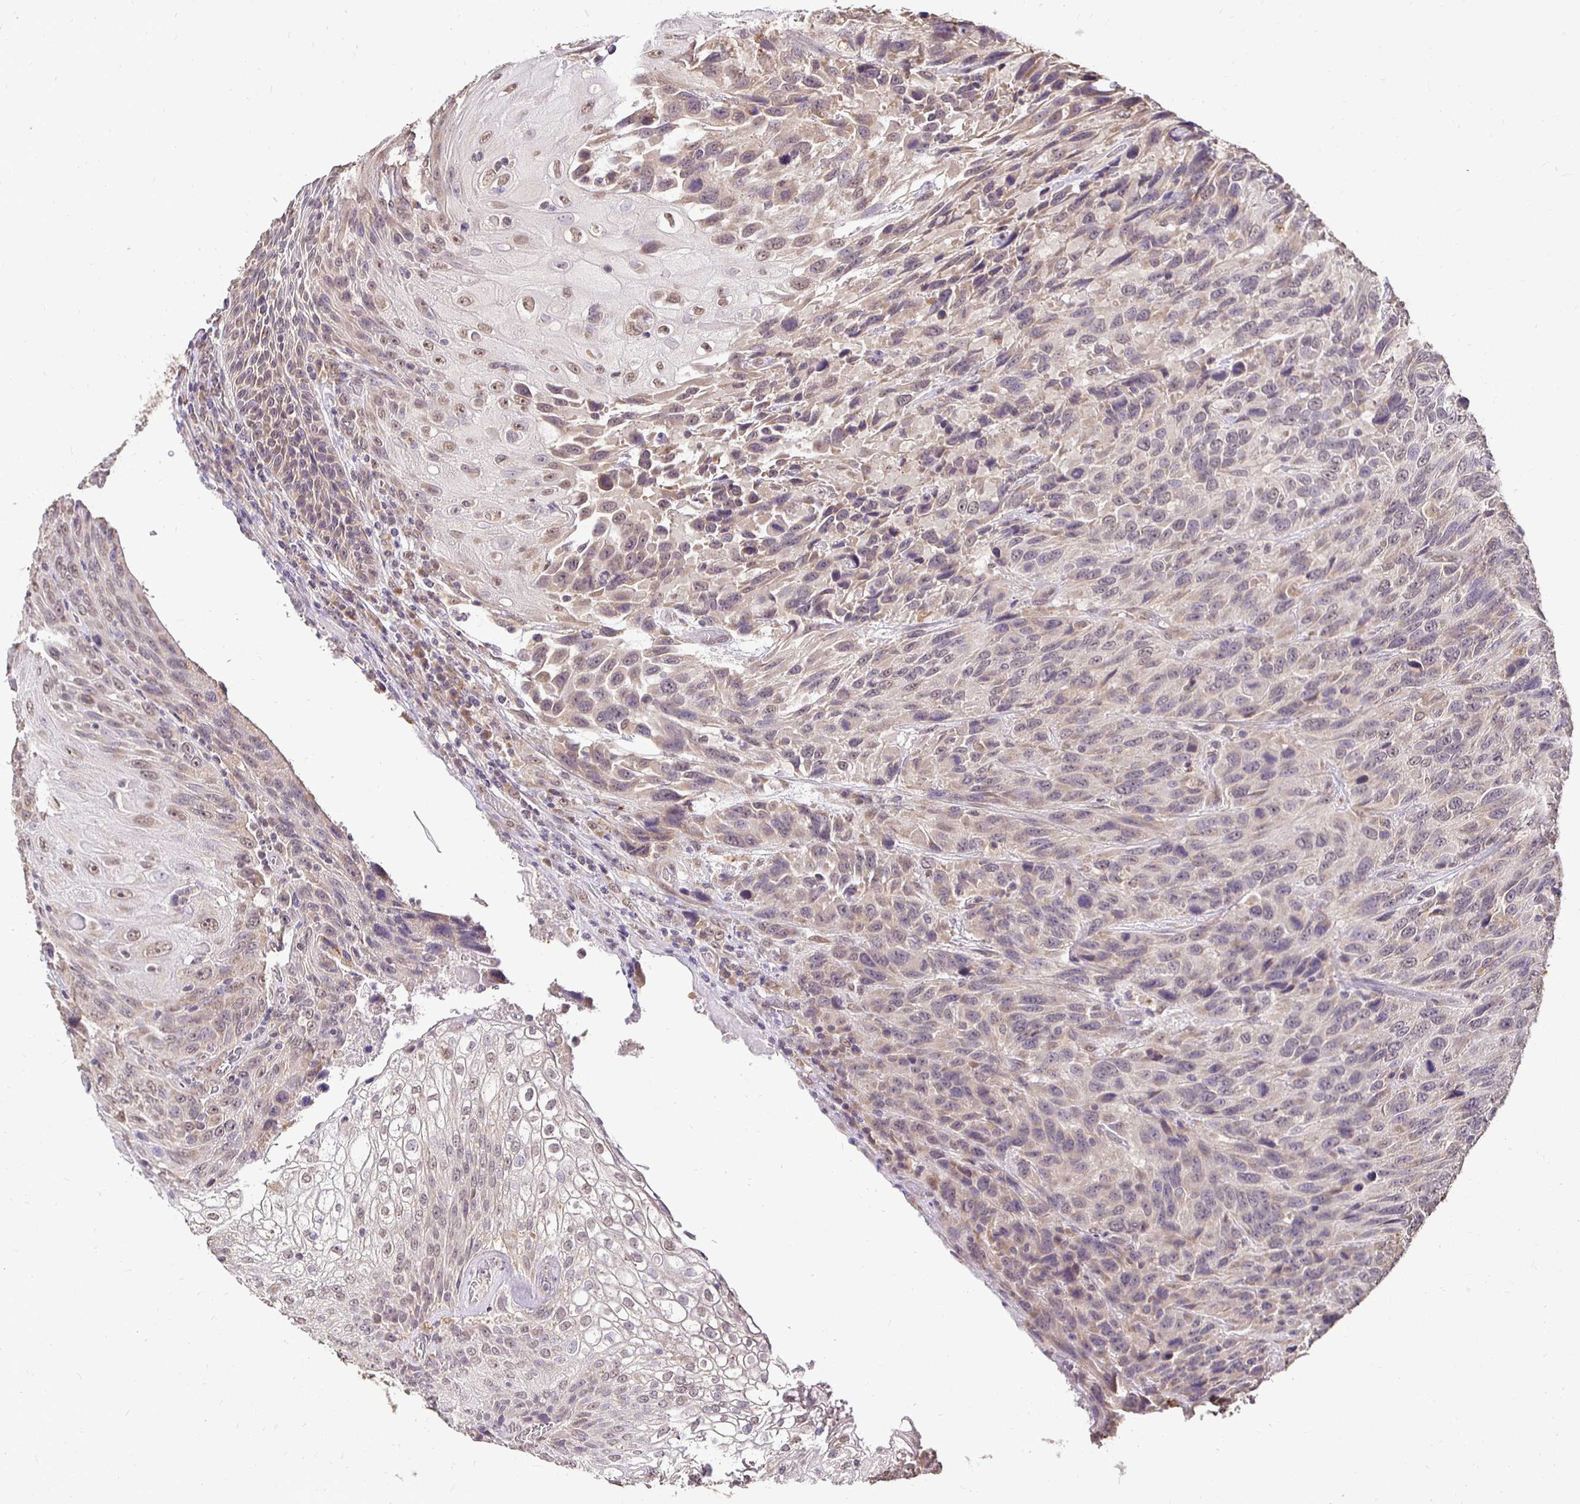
{"staining": {"intensity": "weak", "quantity": "<25%", "location": "cytoplasmic/membranous,nuclear"}, "tissue": "urothelial cancer", "cell_type": "Tumor cells", "image_type": "cancer", "snomed": [{"axis": "morphology", "description": "Urothelial carcinoma, High grade"}, {"axis": "topography", "description": "Urinary bladder"}], "caption": "This is a photomicrograph of immunohistochemistry staining of urothelial carcinoma (high-grade), which shows no positivity in tumor cells.", "gene": "RHEBL1", "patient": {"sex": "female", "age": 70}}